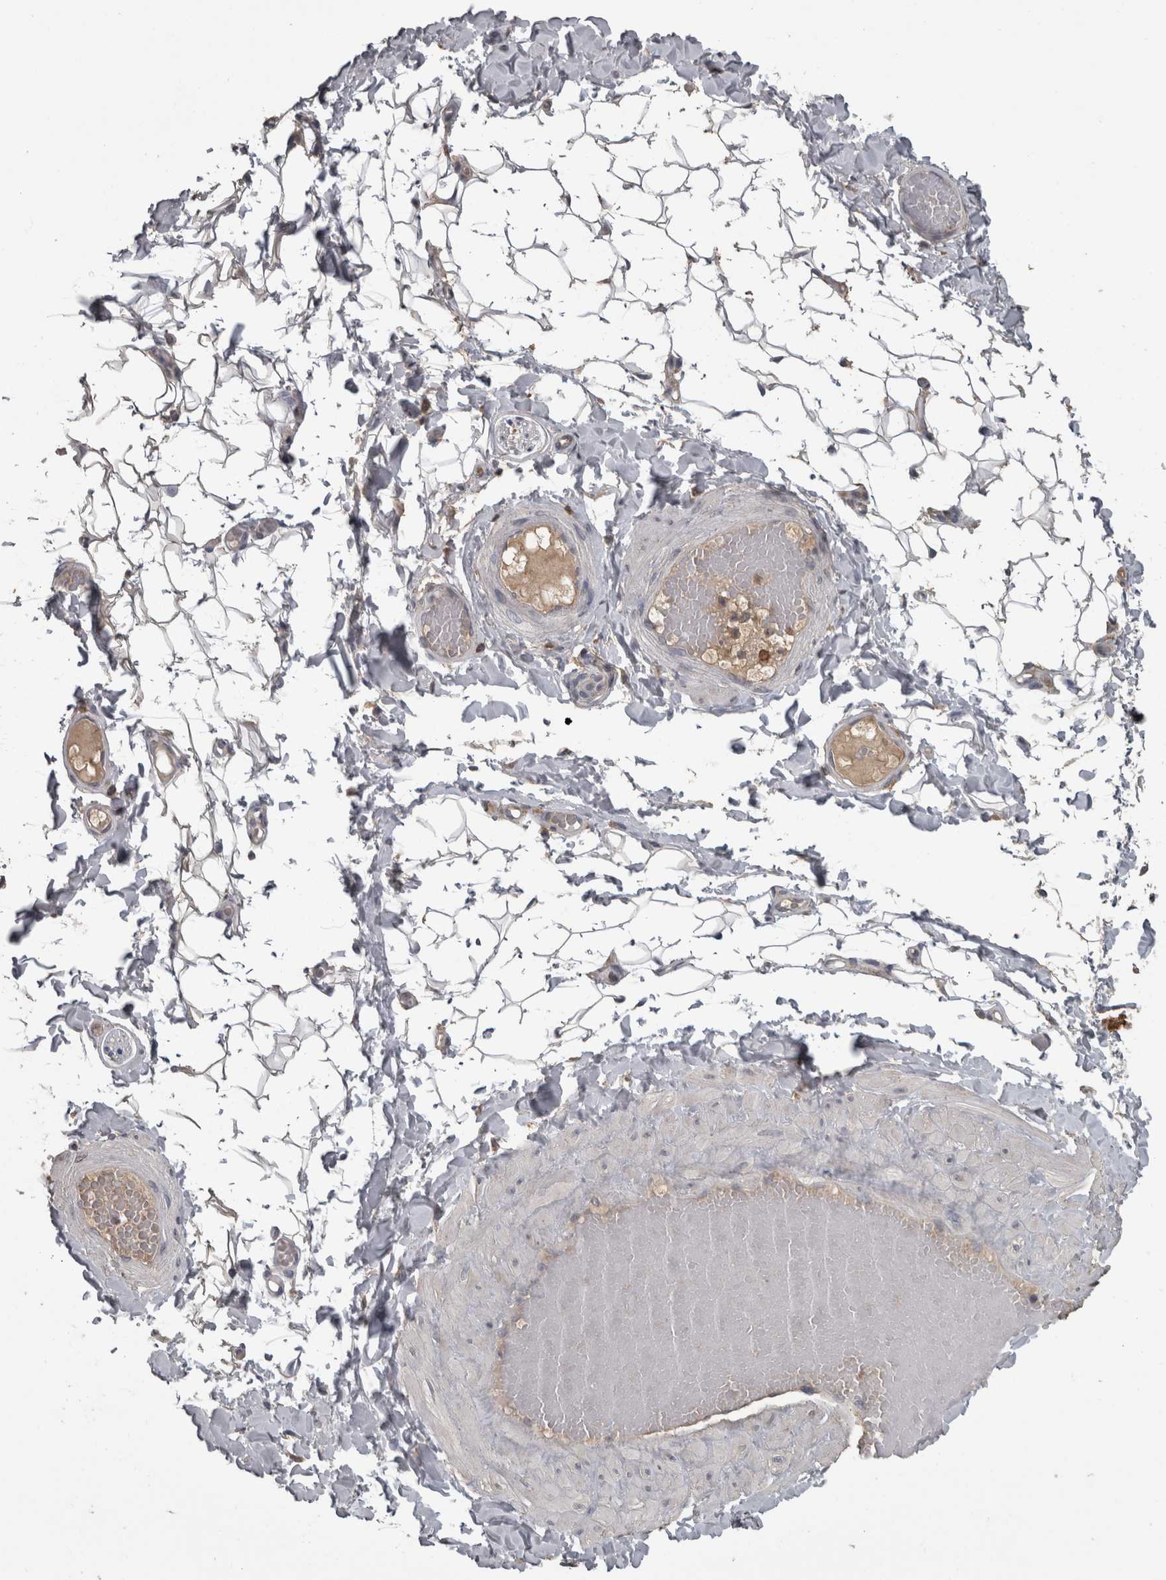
{"staining": {"intensity": "negative", "quantity": "none", "location": "none"}, "tissue": "adipose tissue", "cell_type": "Adipocytes", "image_type": "normal", "snomed": [{"axis": "morphology", "description": "Normal tissue, NOS"}, {"axis": "topography", "description": "Adipose tissue"}, {"axis": "topography", "description": "Vascular tissue"}, {"axis": "topography", "description": "Peripheral nerve tissue"}], "caption": "Histopathology image shows no significant protein positivity in adipocytes of normal adipose tissue. Brightfield microscopy of IHC stained with DAB (3,3'-diaminobenzidine) (brown) and hematoxylin (blue), captured at high magnification.", "gene": "PIK3AP1", "patient": {"sex": "male", "age": 25}}